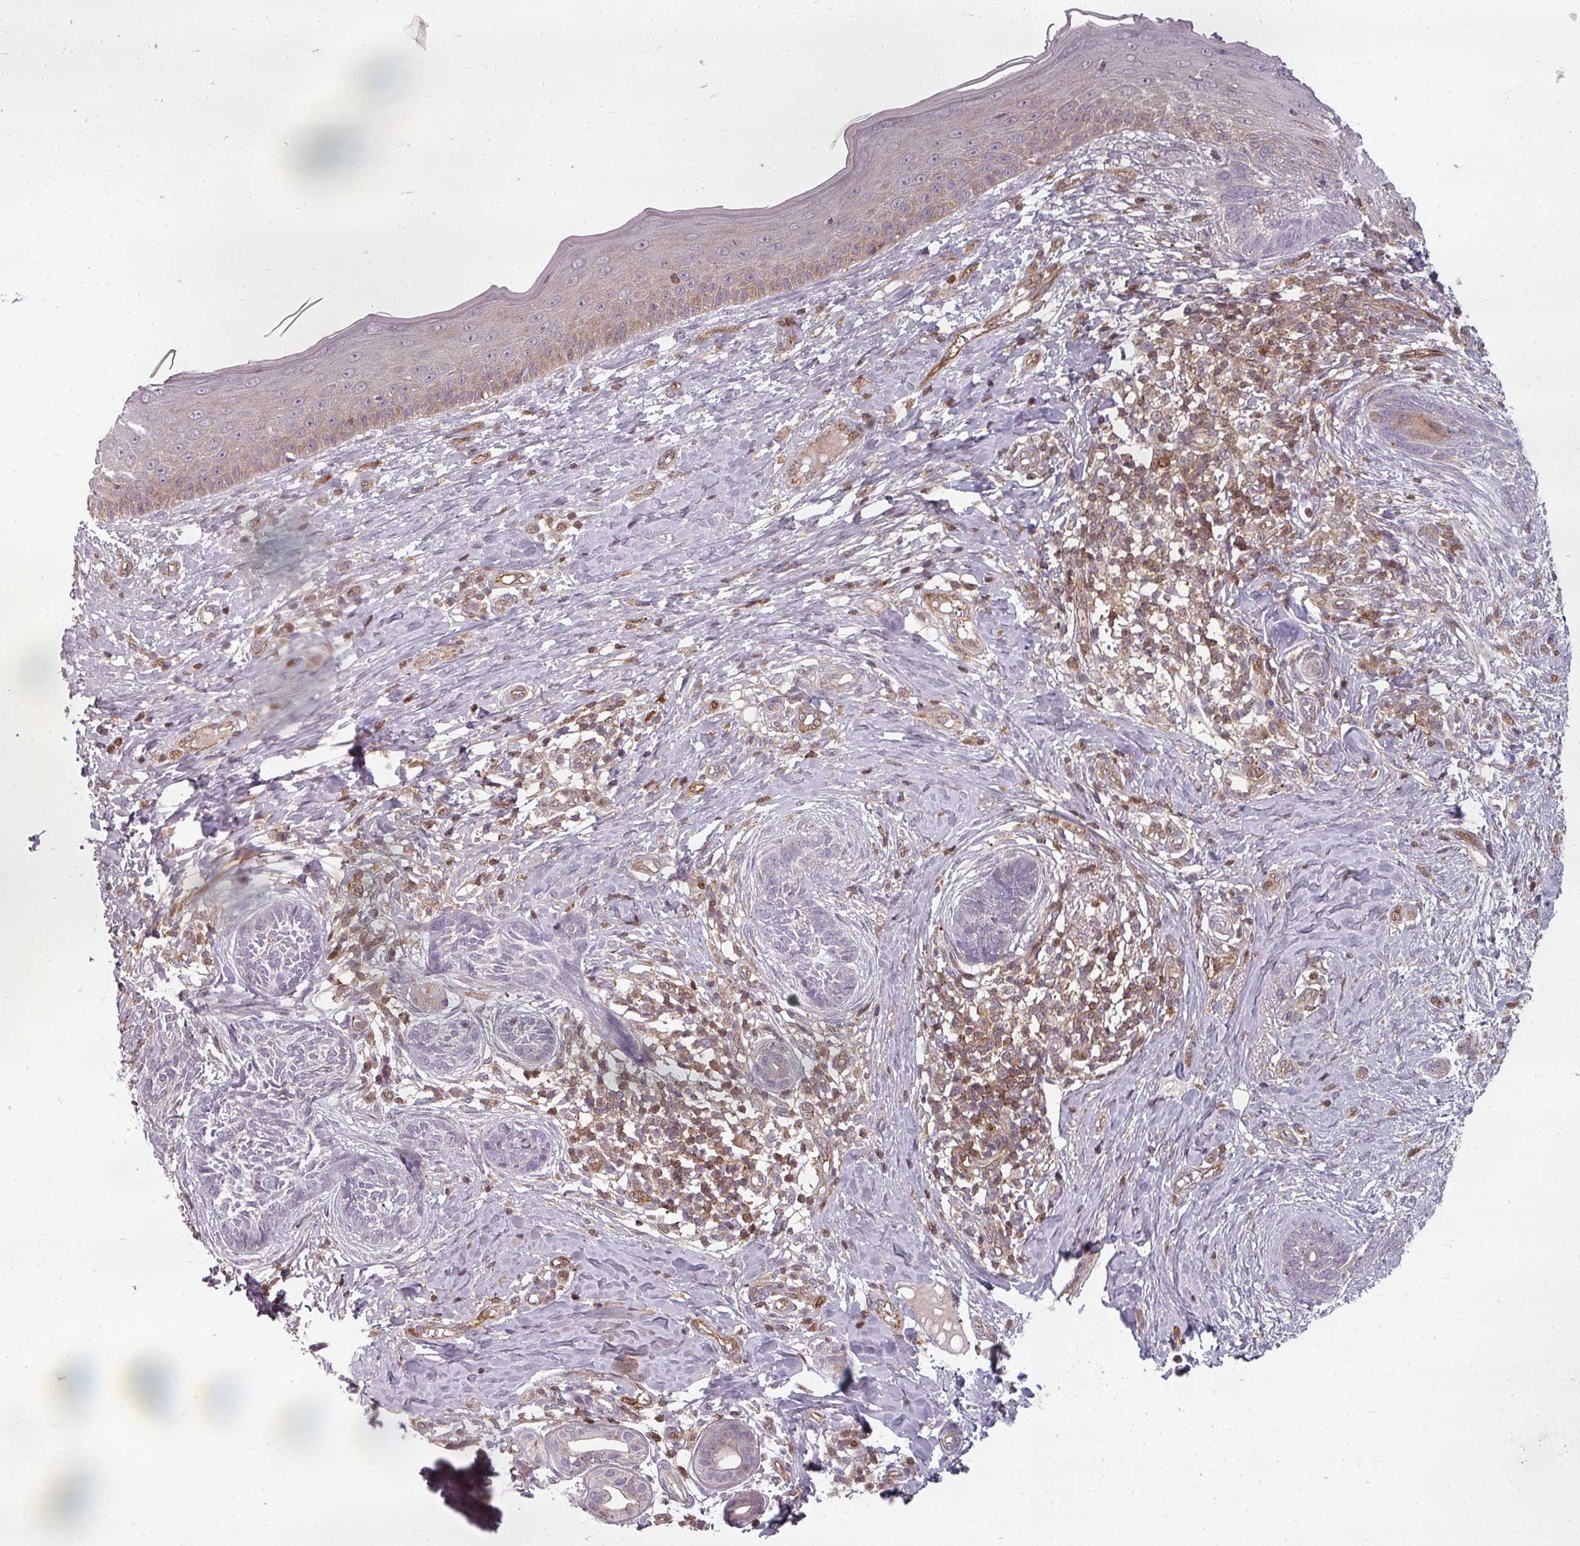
{"staining": {"intensity": "negative", "quantity": "none", "location": "none"}, "tissue": "skin cancer", "cell_type": "Tumor cells", "image_type": "cancer", "snomed": [{"axis": "morphology", "description": "Basal cell carcinoma"}, {"axis": "topography", "description": "Skin"}], "caption": "An image of human skin basal cell carcinoma is negative for staining in tumor cells. The staining was performed using DAB to visualize the protein expression in brown, while the nuclei were stained in blue with hematoxylin (Magnification: 20x).", "gene": "CLIC1", "patient": {"sex": "male", "age": 73}}